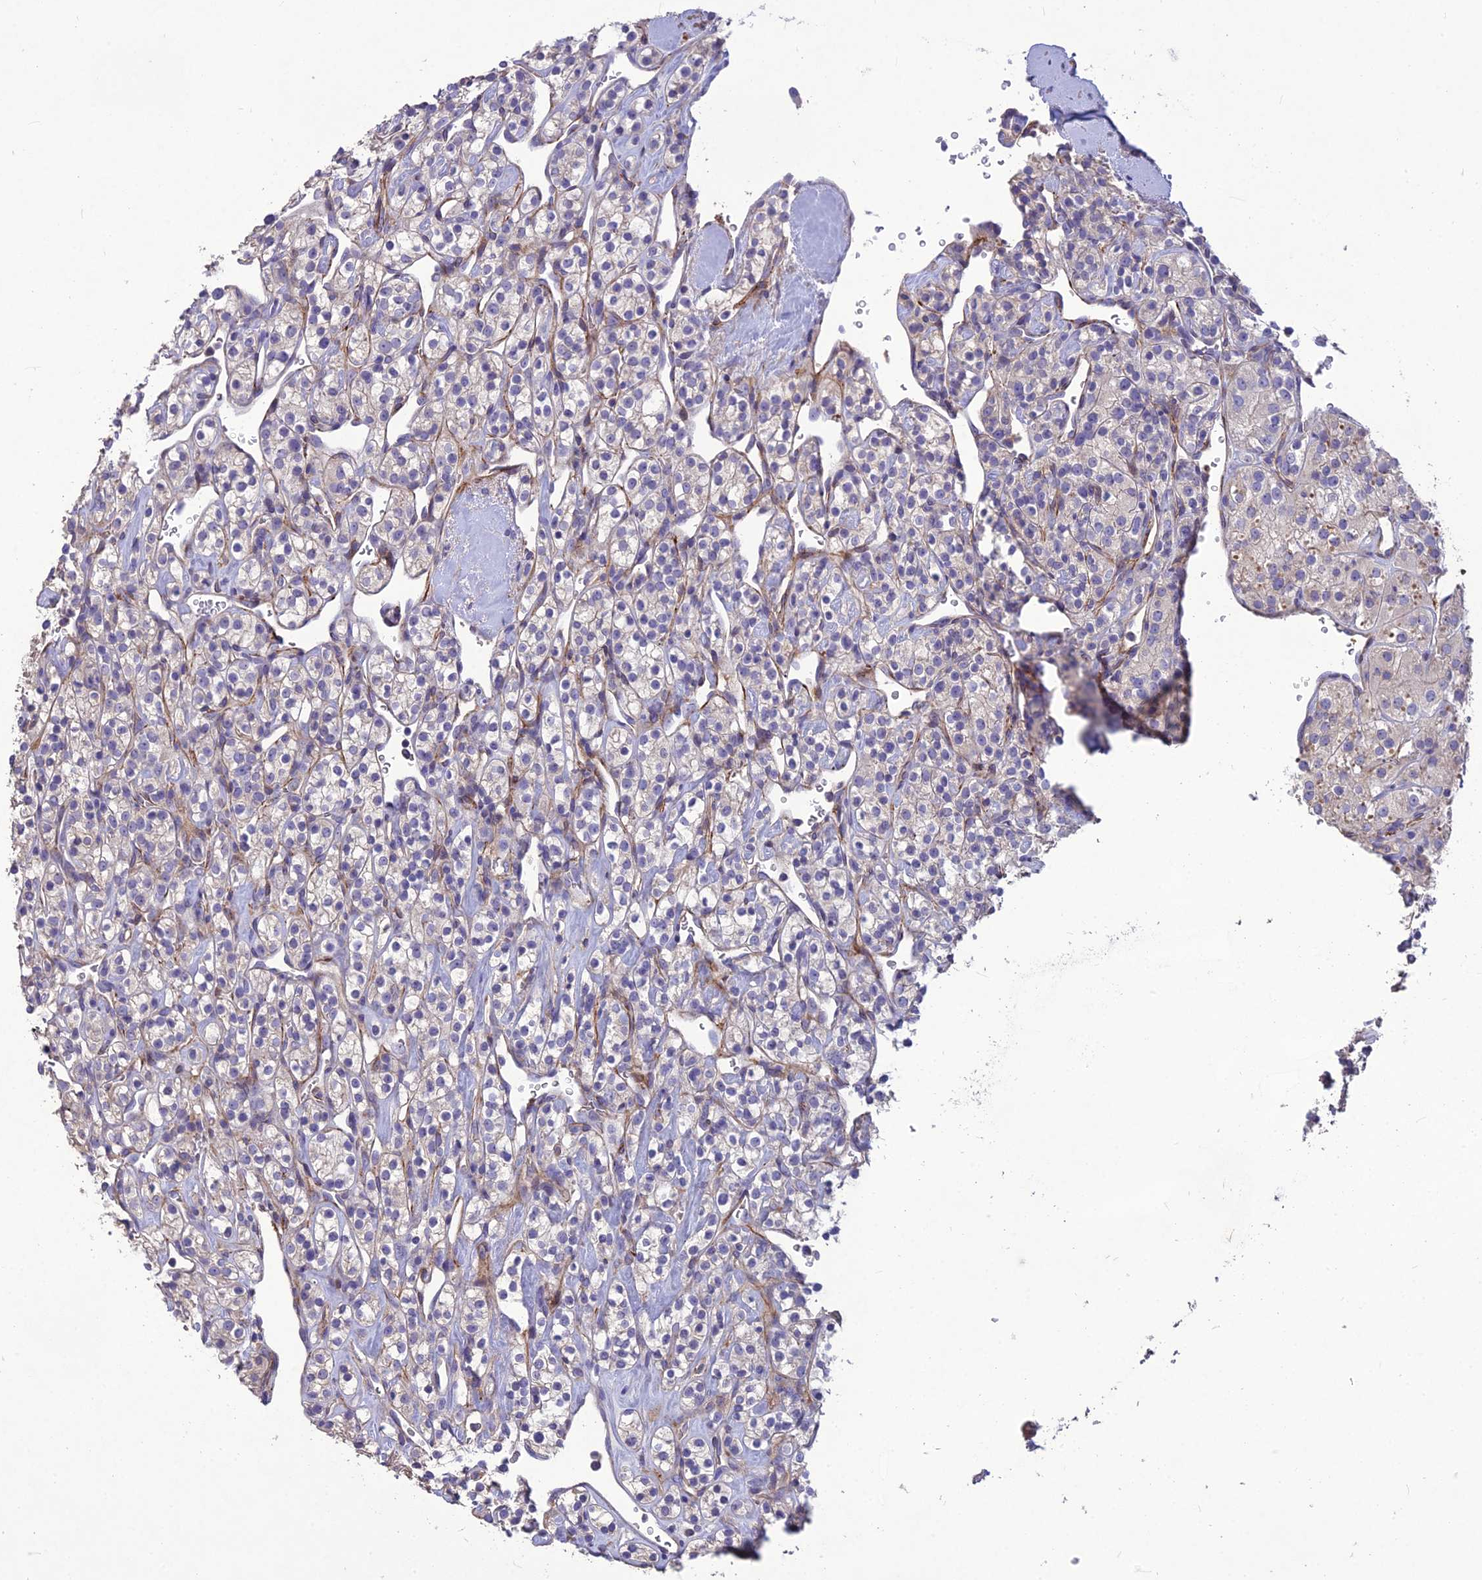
{"staining": {"intensity": "negative", "quantity": "none", "location": "none"}, "tissue": "renal cancer", "cell_type": "Tumor cells", "image_type": "cancer", "snomed": [{"axis": "morphology", "description": "Adenocarcinoma, NOS"}, {"axis": "topography", "description": "Kidney"}], "caption": "Immunohistochemical staining of renal cancer (adenocarcinoma) displays no significant staining in tumor cells.", "gene": "CLUH", "patient": {"sex": "male", "age": 77}}